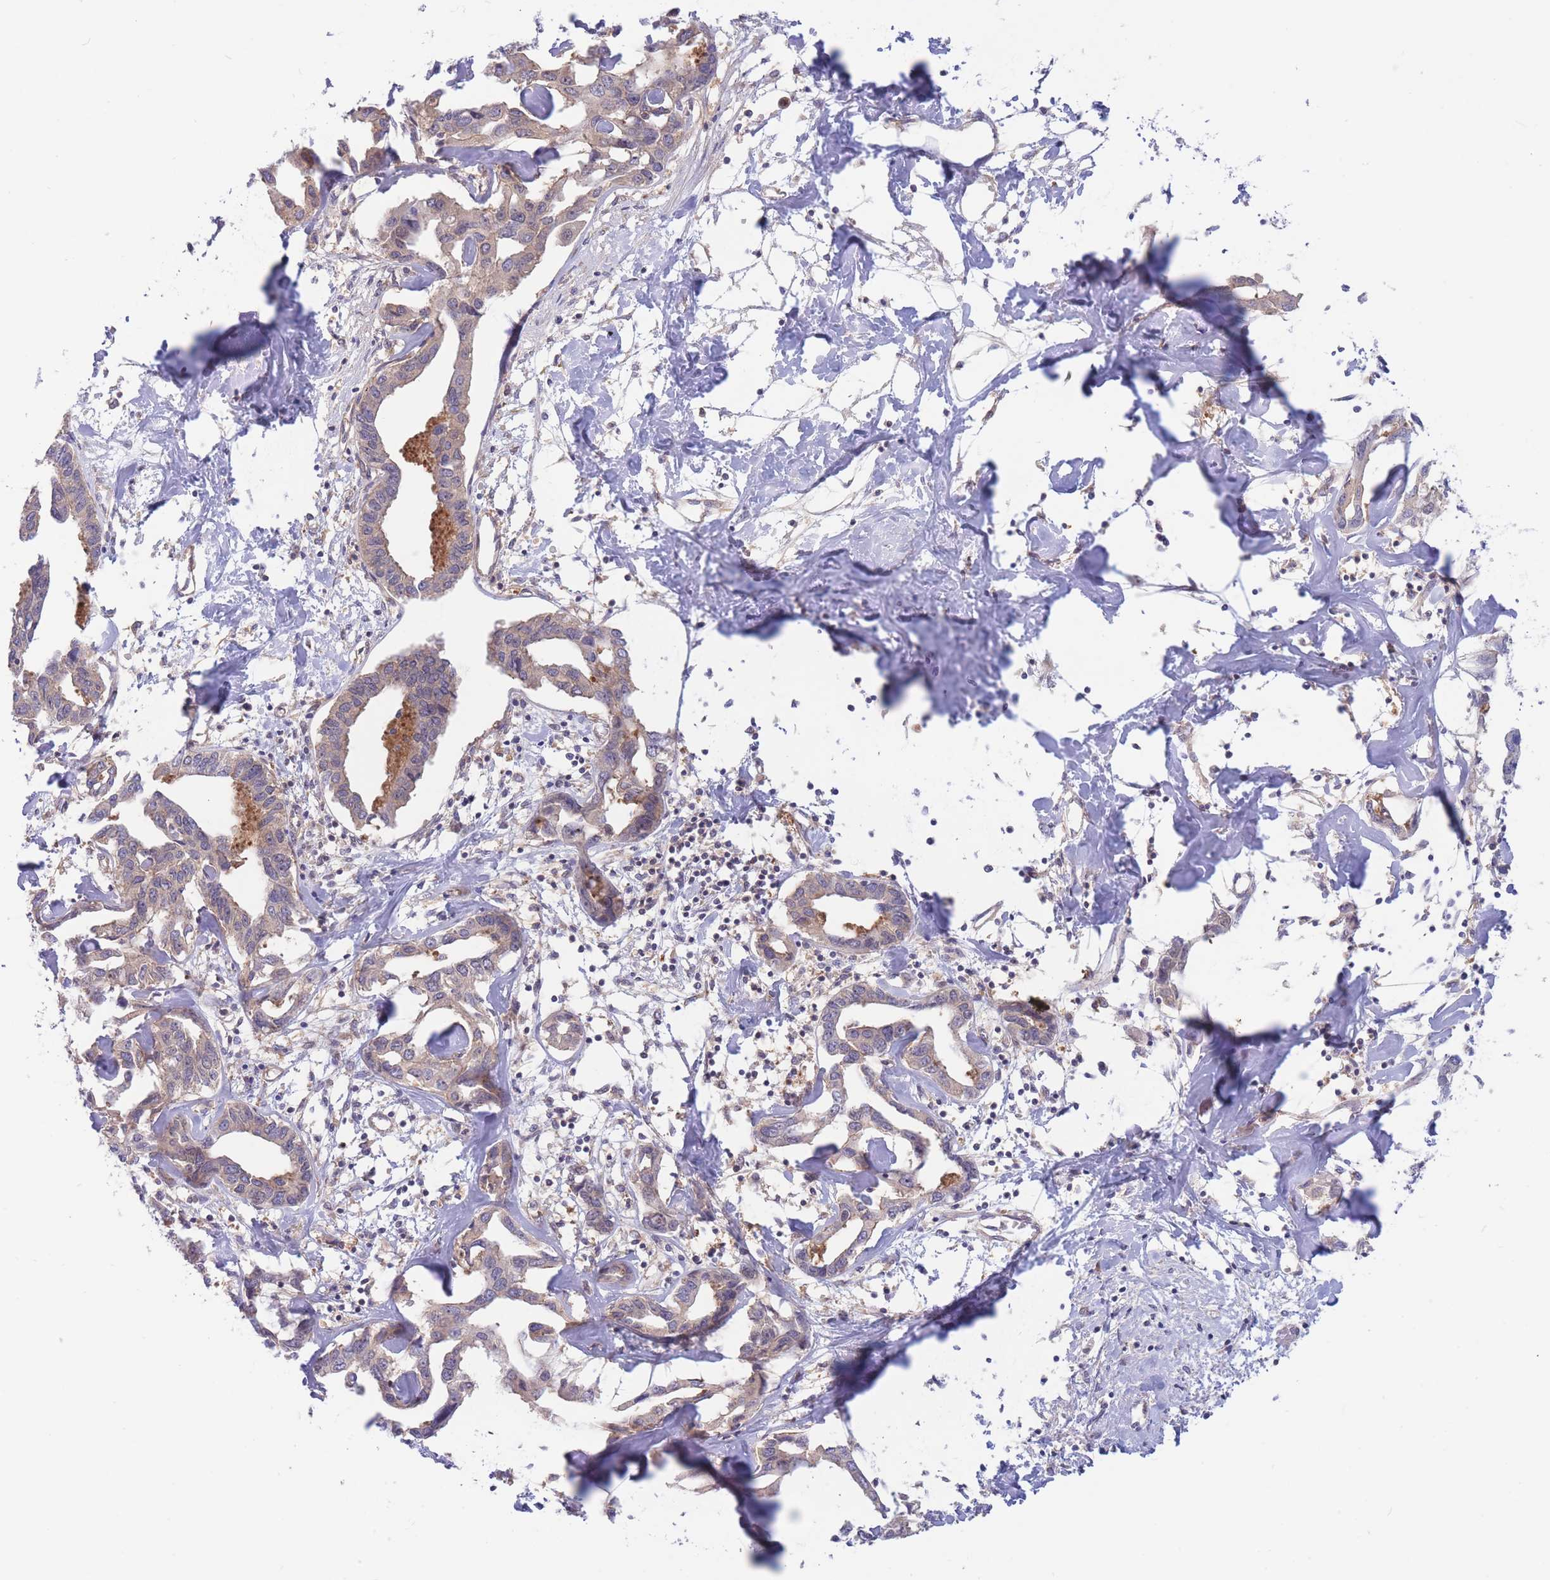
{"staining": {"intensity": "weak", "quantity": "<25%", "location": "cytoplasmic/membranous"}, "tissue": "liver cancer", "cell_type": "Tumor cells", "image_type": "cancer", "snomed": [{"axis": "morphology", "description": "Cholangiocarcinoma"}, {"axis": "topography", "description": "Liver"}], "caption": "Liver cancer was stained to show a protein in brown. There is no significant staining in tumor cells. Nuclei are stained in blue.", "gene": "APOL4", "patient": {"sex": "male", "age": 59}}